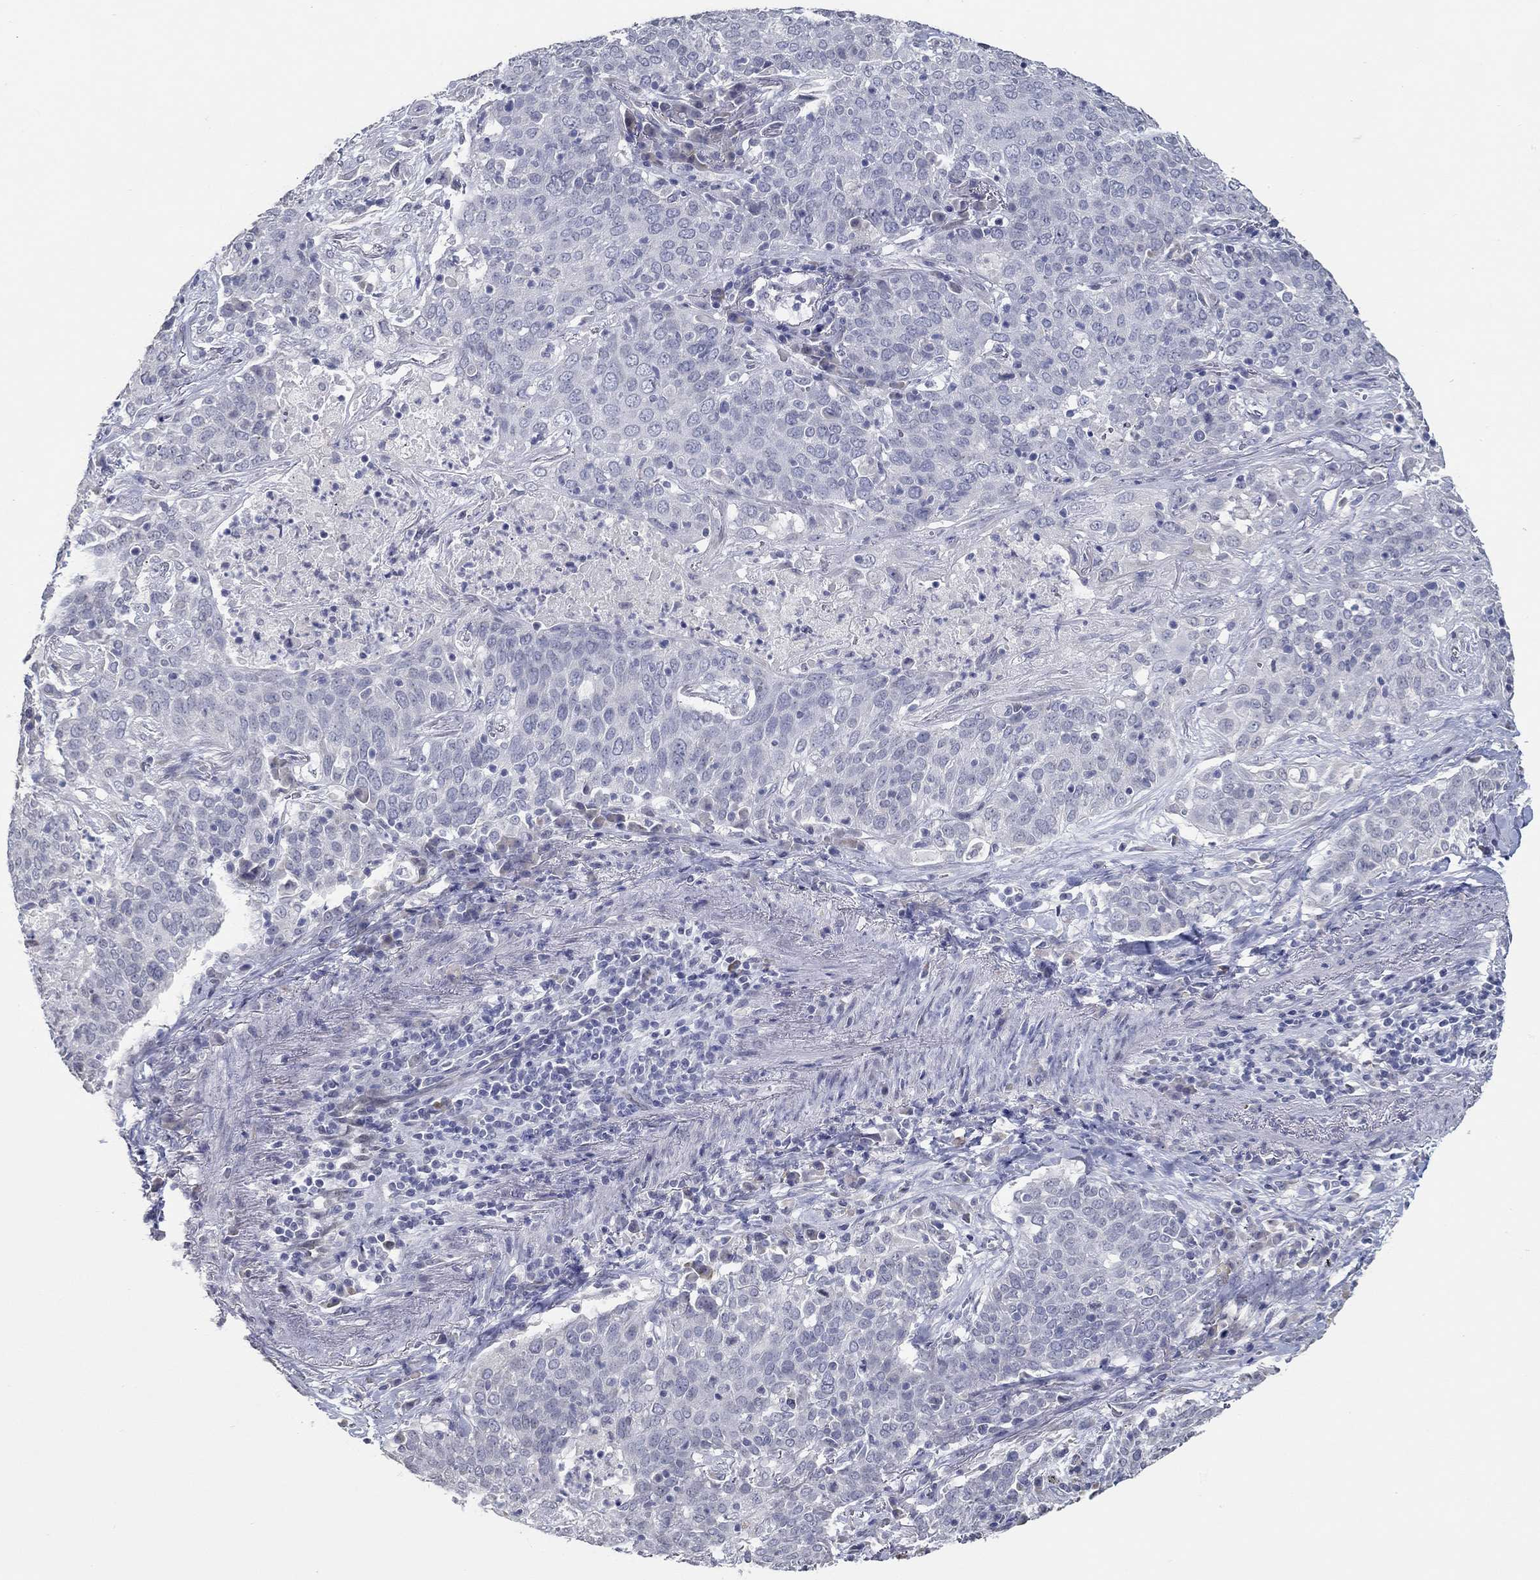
{"staining": {"intensity": "negative", "quantity": "none", "location": "none"}, "tissue": "lung cancer", "cell_type": "Tumor cells", "image_type": "cancer", "snomed": [{"axis": "morphology", "description": "Squamous cell carcinoma, NOS"}, {"axis": "topography", "description": "Lung"}], "caption": "Tumor cells show no significant positivity in squamous cell carcinoma (lung).", "gene": "NUP155", "patient": {"sex": "male", "age": 82}}